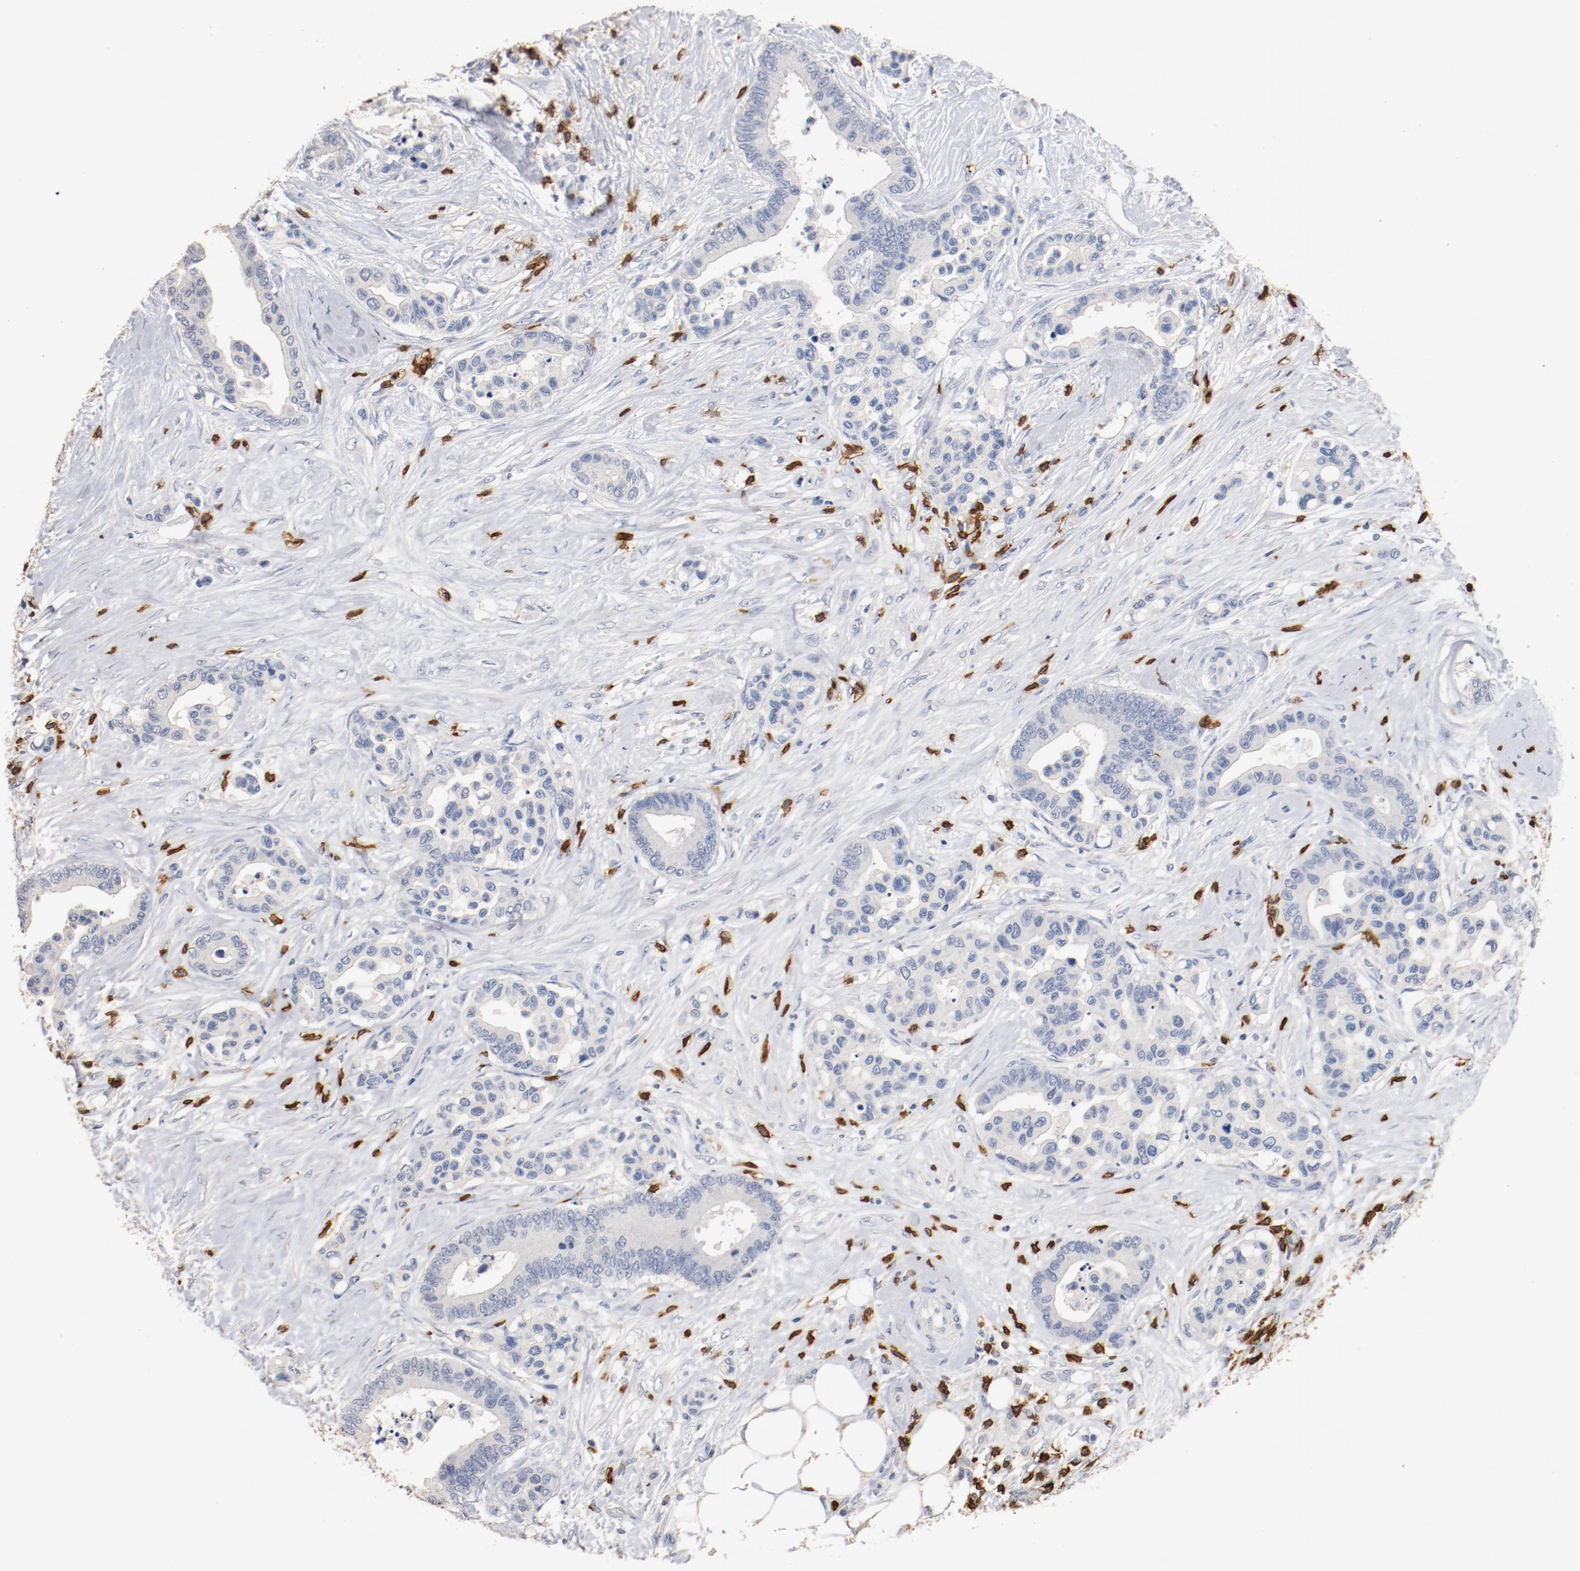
{"staining": {"intensity": "negative", "quantity": "none", "location": "none"}, "tissue": "colorectal cancer", "cell_type": "Tumor cells", "image_type": "cancer", "snomed": [{"axis": "morphology", "description": "Adenocarcinoma, NOS"}, {"axis": "topography", "description": "Colon"}], "caption": "High power microscopy photomicrograph of an immunohistochemistry (IHC) micrograph of colorectal cancer, revealing no significant expression in tumor cells. The staining was performed using DAB (3,3'-diaminobenzidine) to visualize the protein expression in brown, while the nuclei were stained in blue with hematoxylin (Magnification: 20x).", "gene": "CD247", "patient": {"sex": "male", "age": 82}}